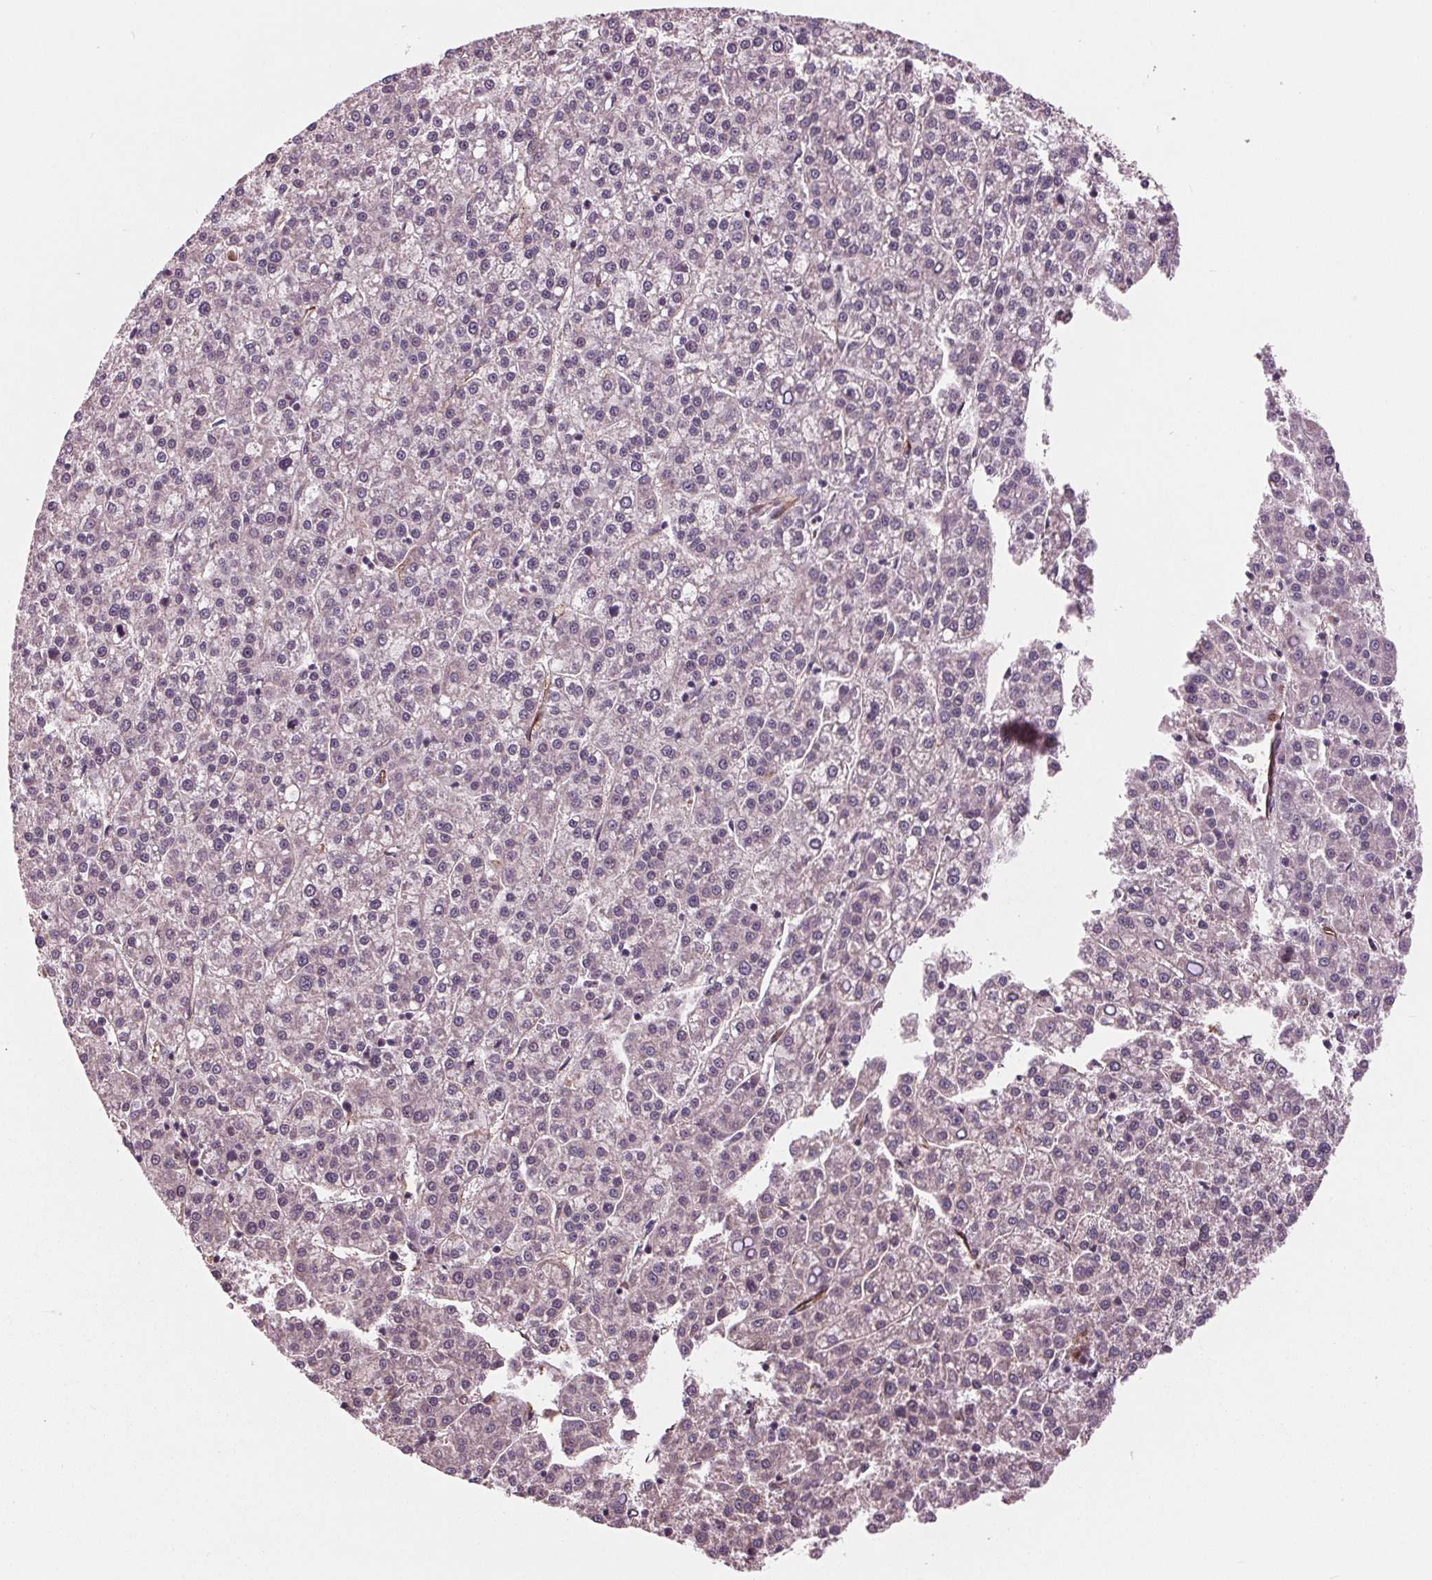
{"staining": {"intensity": "negative", "quantity": "none", "location": "none"}, "tissue": "liver cancer", "cell_type": "Tumor cells", "image_type": "cancer", "snomed": [{"axis": "morphology", "description": "Carcinoma, Hepatocellular, NOS"}, {"axis": "topography", "description": "Liver"}], "caption": "Hepatocellular carcinoma (liver) stained for a protein using IHC reveals no expression tumor cells.", "gene": "MAPK8", "patient": {"sex": "female", "age": 58}}